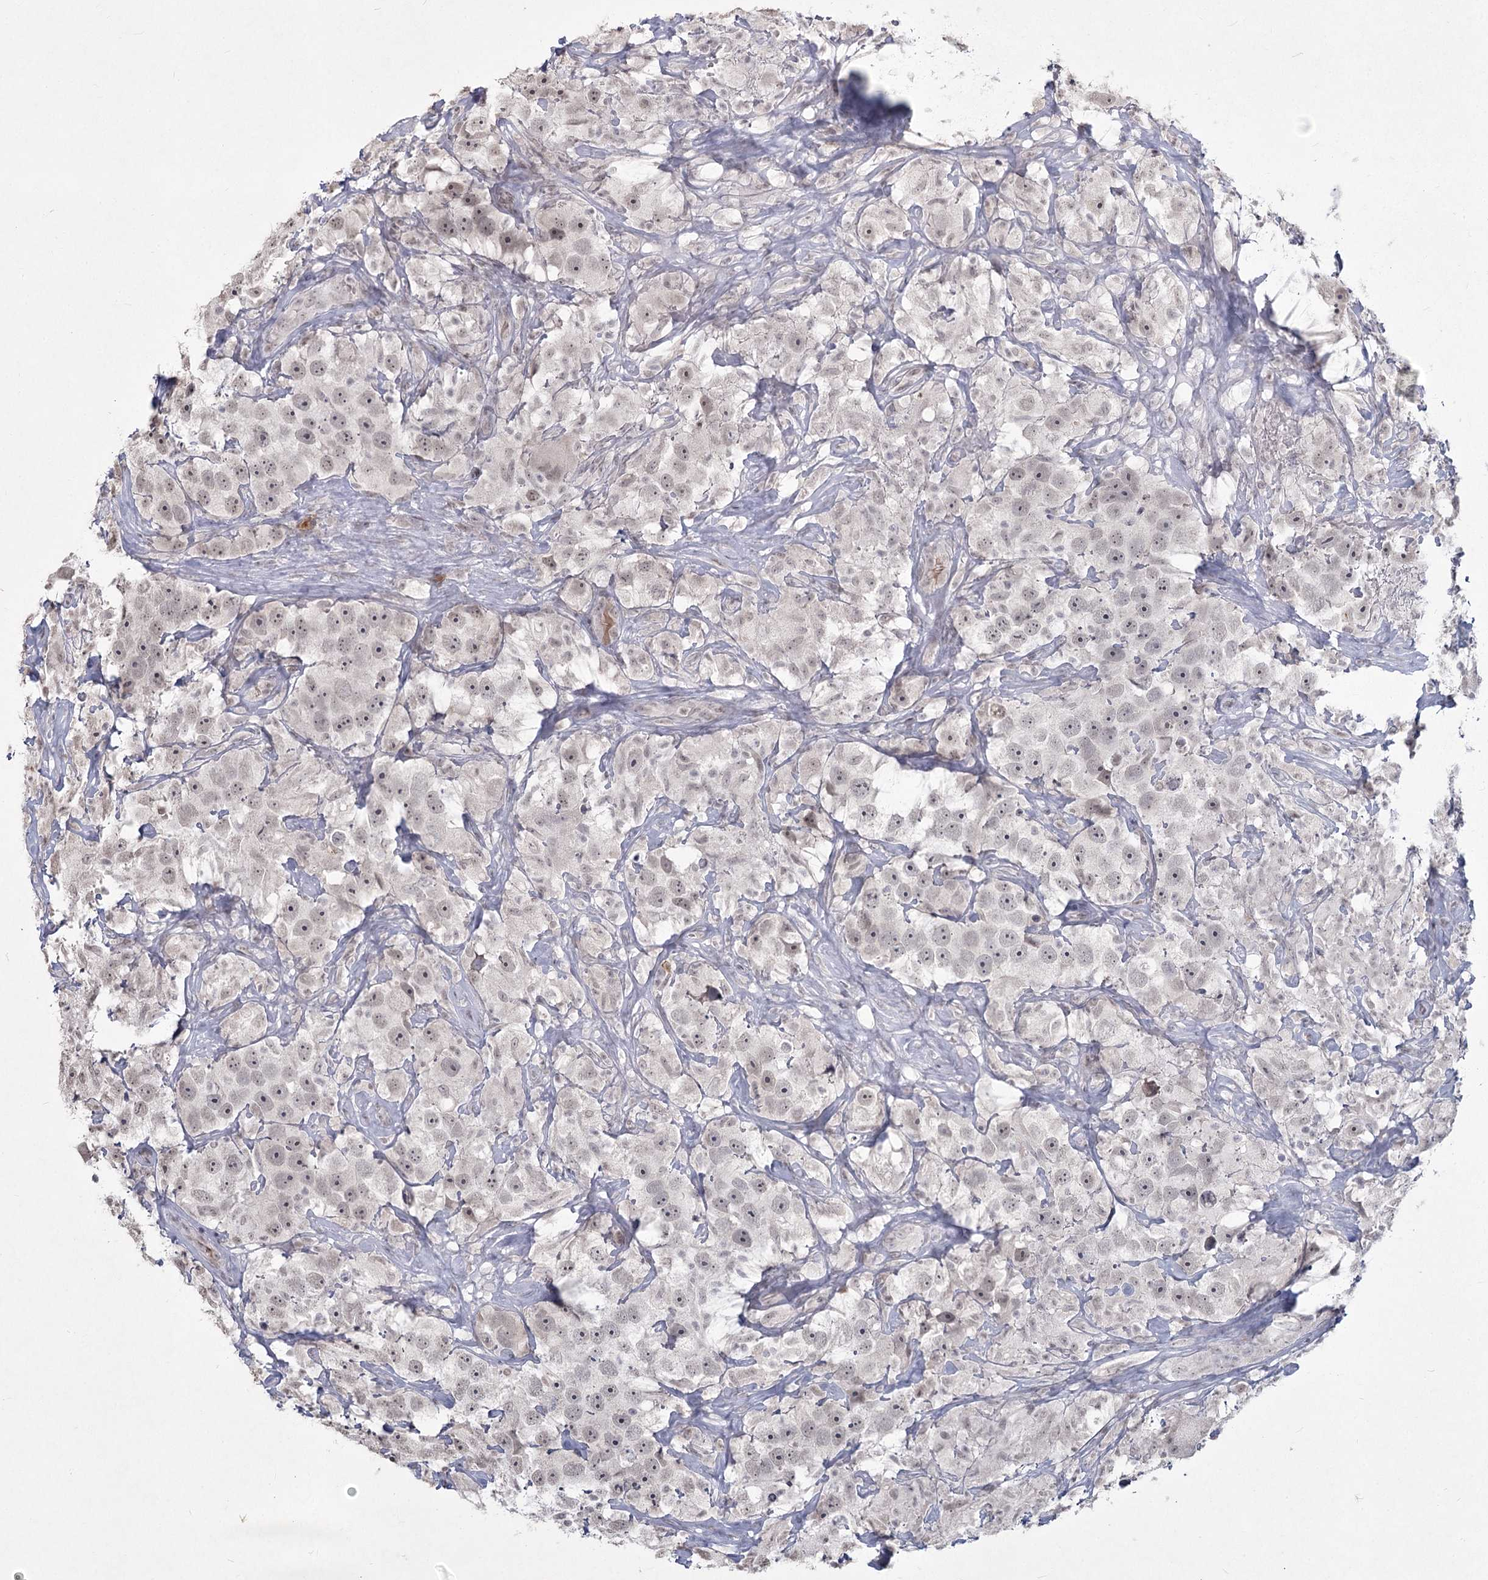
{"staining": {"intensity": "weak", "quantity": "<25%", "location": "nuclear"}, "tissue": "testis cancer", "cell_type": "Tumor cells", "image_type": "cancer", "snomed": [{"axis": "morphology", "description": "Seminoma, NOS"}, {"axis": "topography", "description": "Testis"}], "caption": "DAB immunohistochemical staining of human testis seminoma exhibits no significant staining in tumor cells.", "gene": "LY6G5C", "patient": {"sex": "male", "age": 49}}